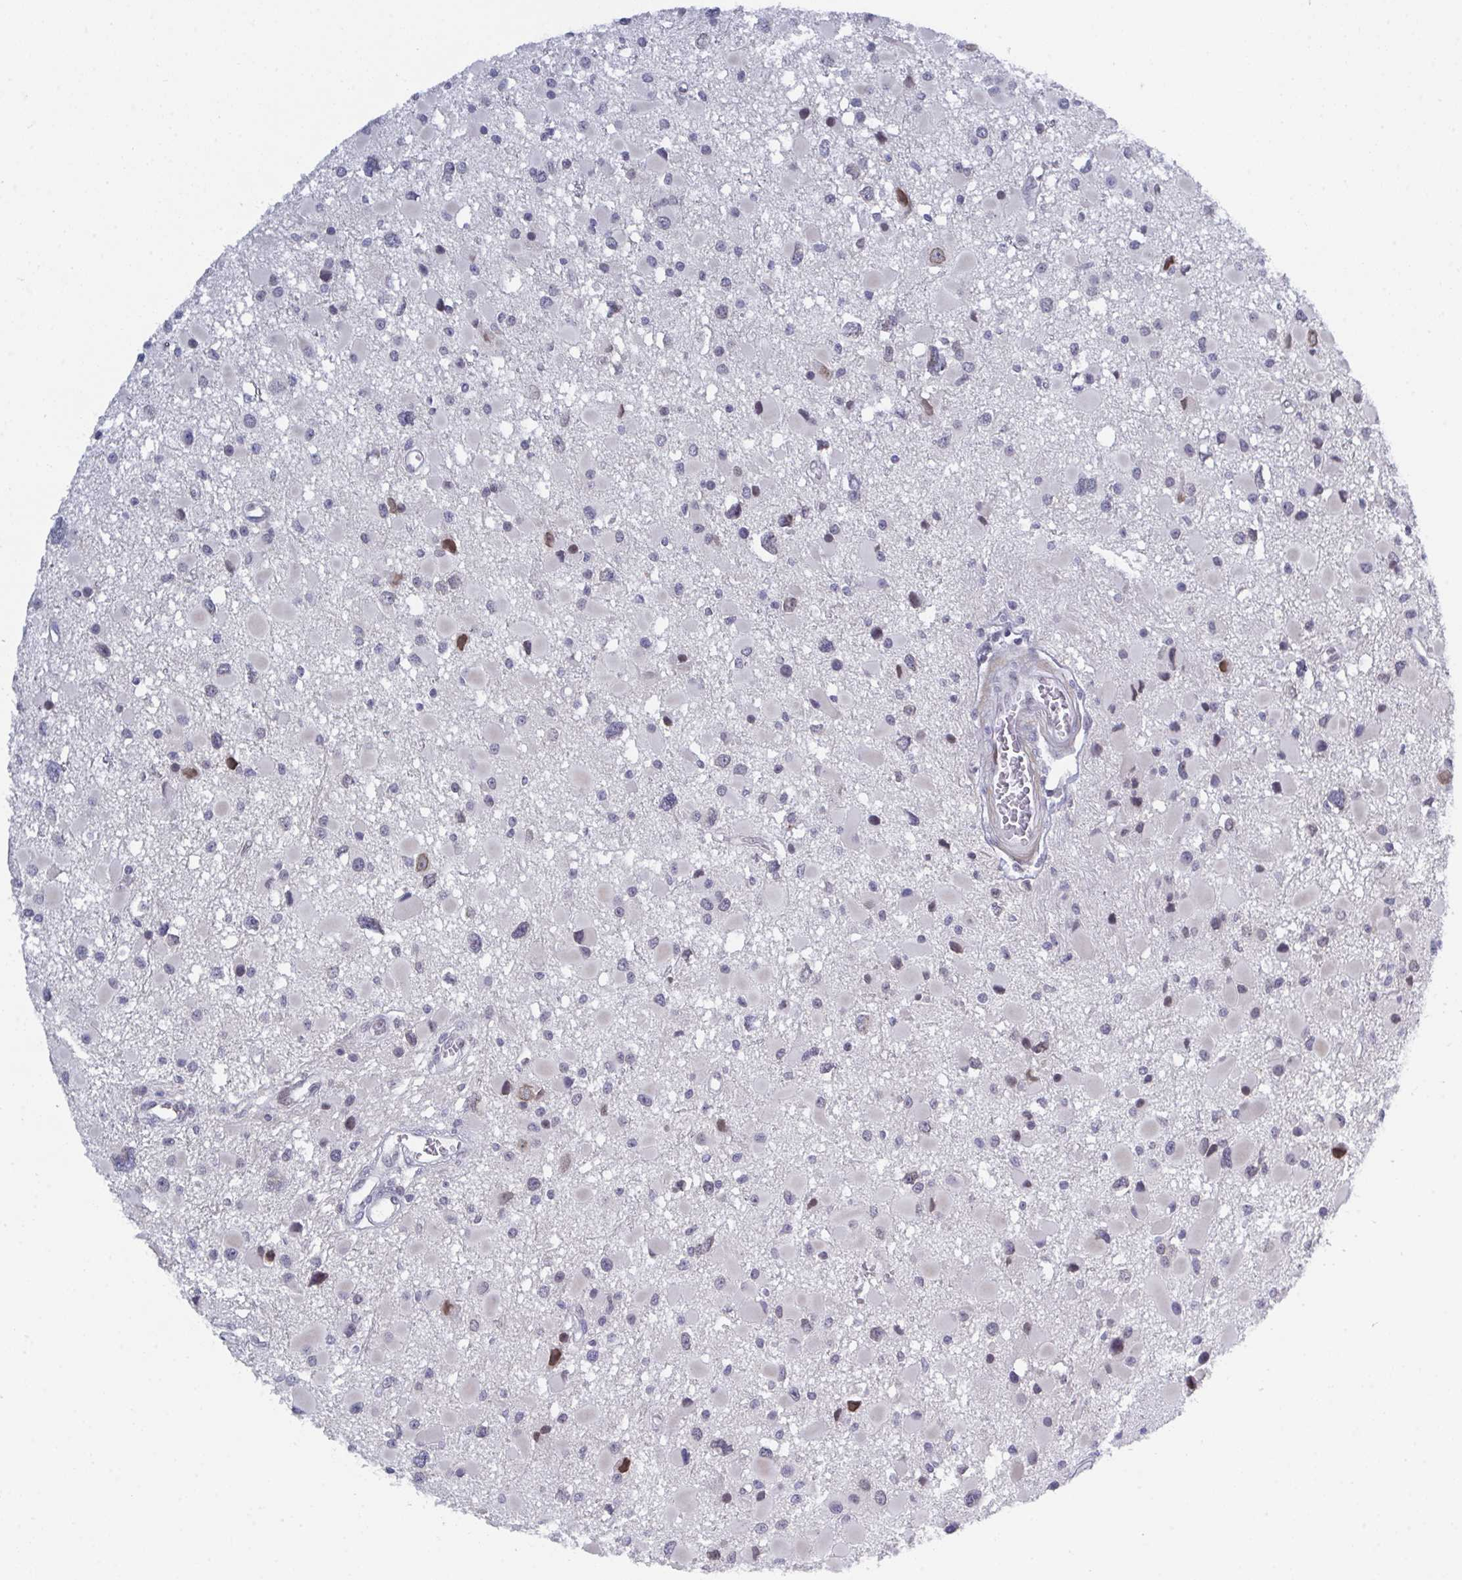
{"staining": {"intensity": "weak", "quantity": "<25%", "location": "nuclear"}, "tissue": "glioma", "cell_type": "Tumor cells", "image_type": "cancer", "snomed": [{"axis": "morphology", "description": "Glioma, malignant, High grade"}, {"axis": "topography", "description": "Brain"}], "caption": "IHC image of human malignant glioma (high-grade) stained for a protein (brown), which demonstrates no expression in tumor cells.", "gene": "BMAL2", "patient": {"sex": "male", "age": 54}}